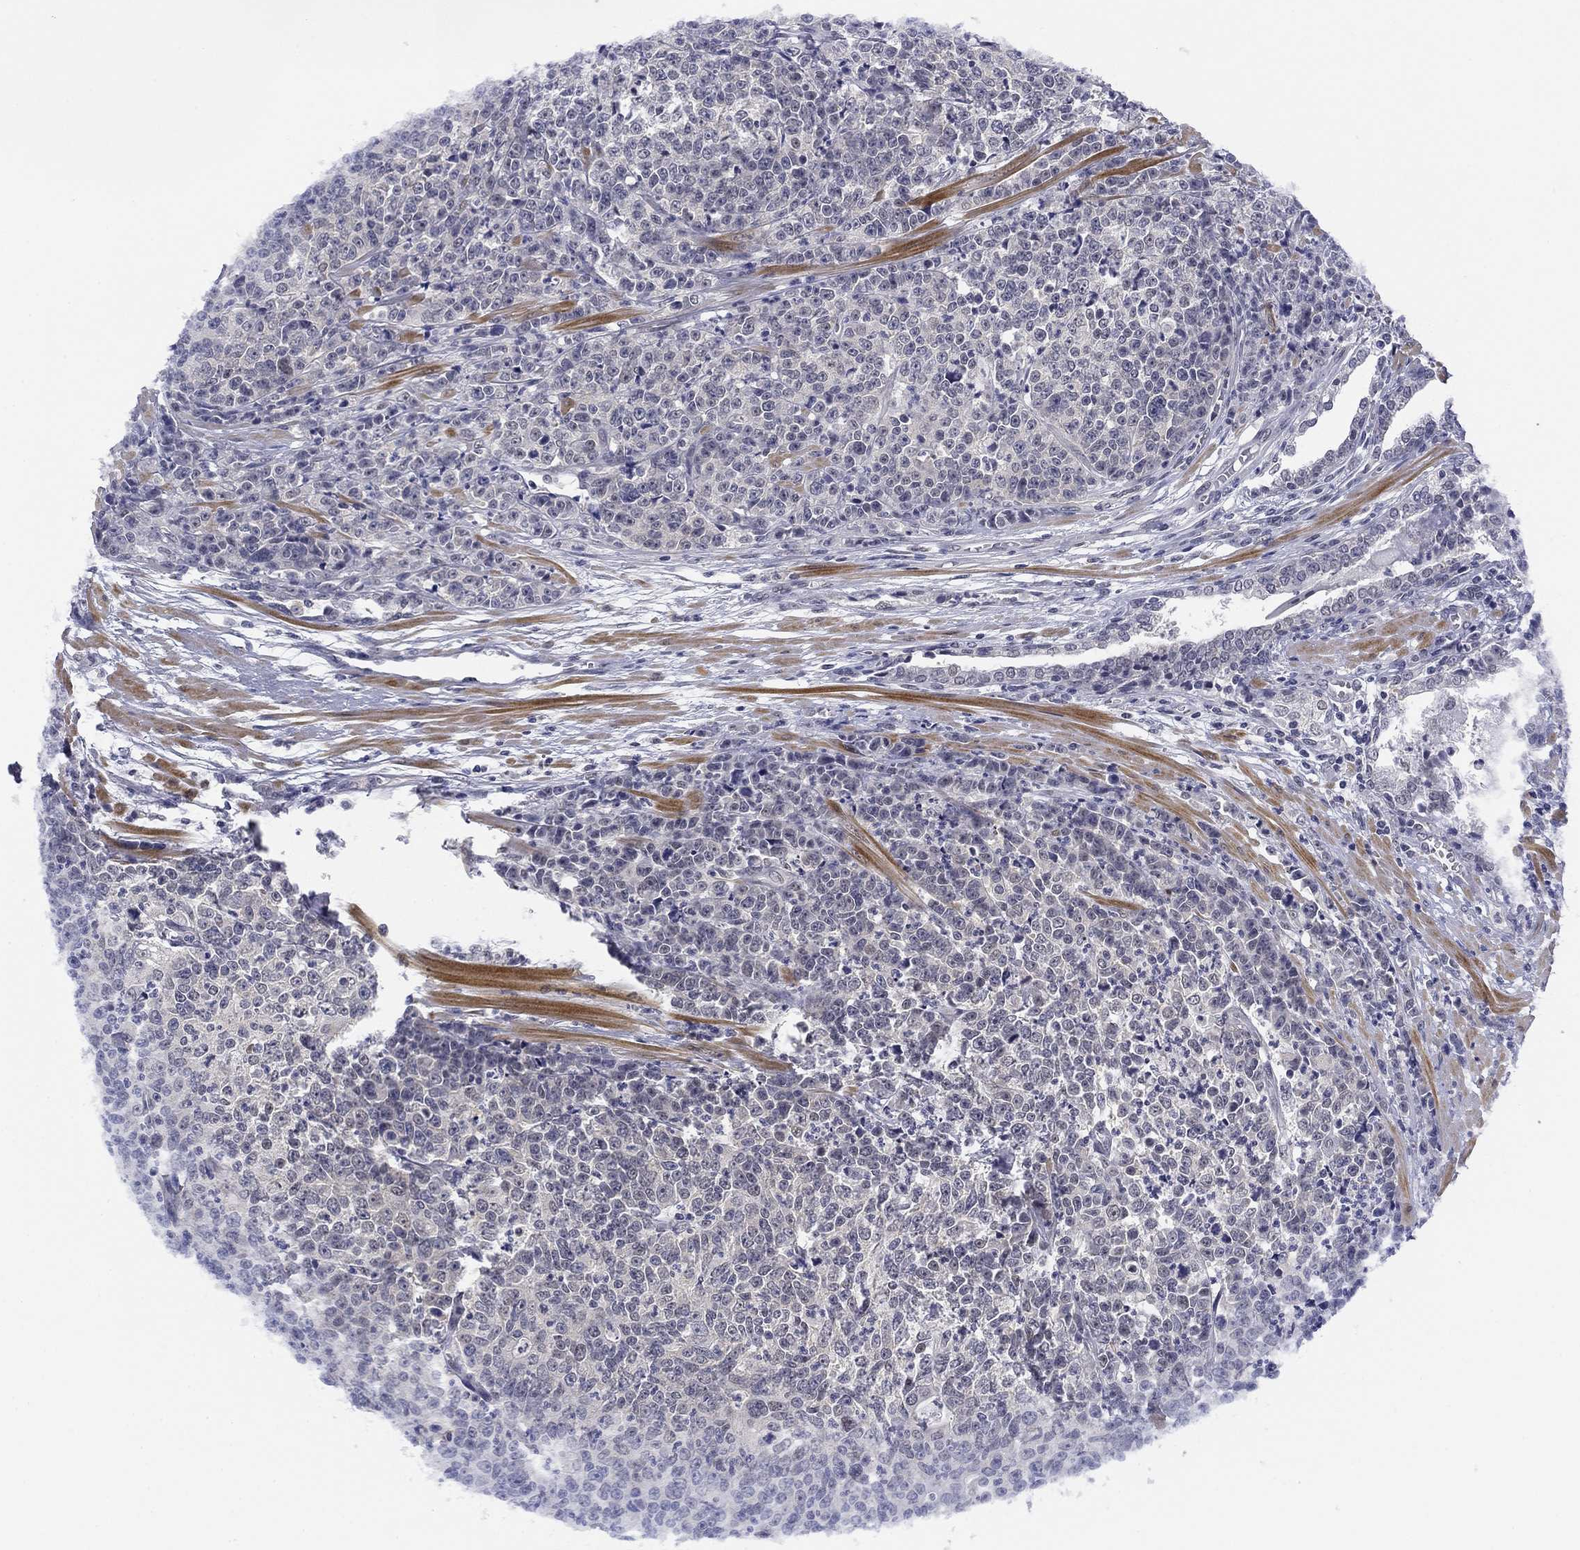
{"staining": {"intensity": "negative", "quantity": "none", "location": "none"}, "tissue": "prostate cancer", "cell_type": "Tumor cells", "image_type": "cancer", "snomed": [{"axis": "morphology", "description": "Adenocarcinoma, NOS"}, {"axis": "topography", "description": "Prostate"}], "caption": "DAB (3,3'-diaminobenzidine) immunohistochemical staining of adenocarcinoma (prostate) demonstrates no significant staining in tumor cells.", "gene": "TIGD4", "patient": {"sex": "male", "age": 67}}